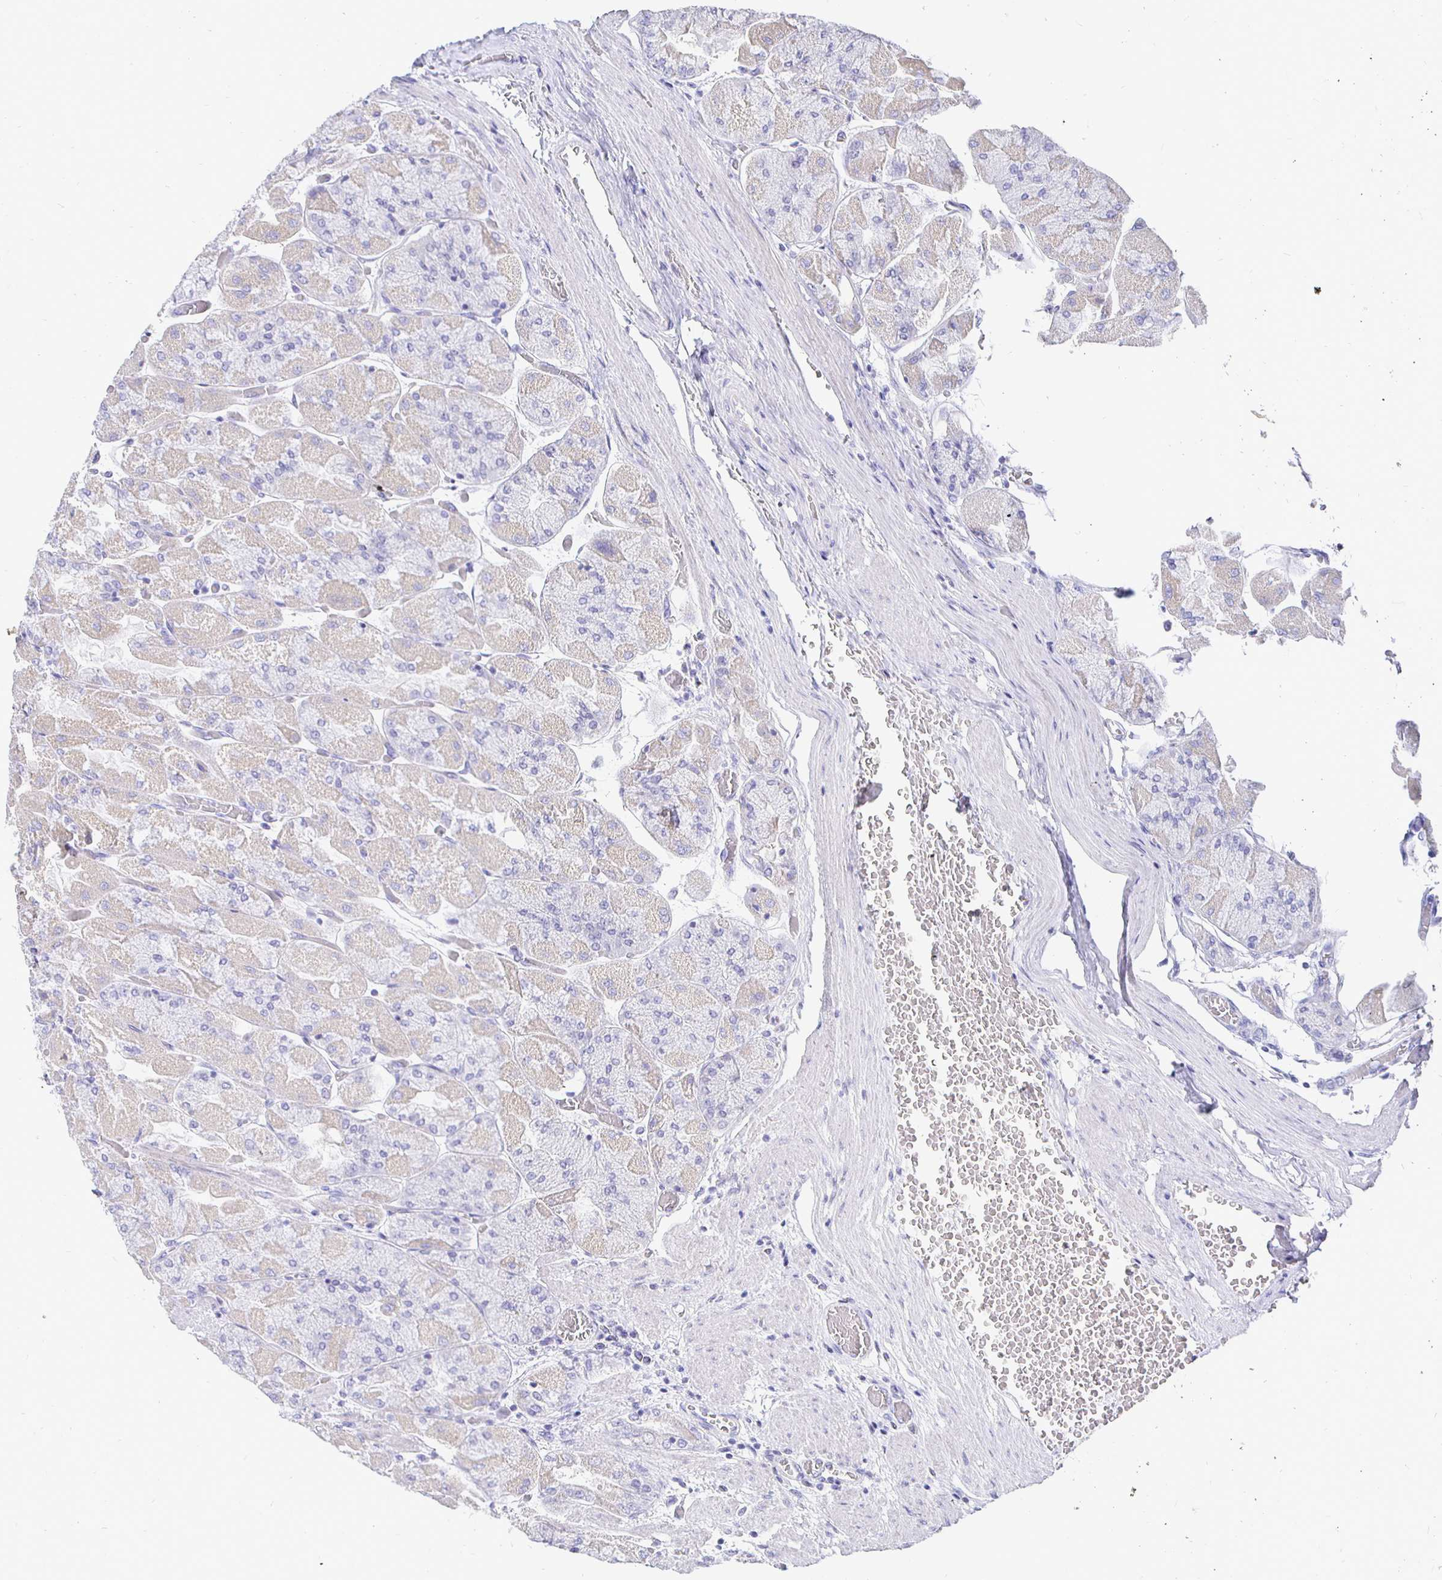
{"staining": {"intensity": "weak", "quantity": "<25%", "location": "cytoplasmic/membranous"}, "tissue": "stomach", "cell_type": "Glandular cells", "image_type": "normal", "snomed": [{"axis": "morphology", "description": "Normal tissue, NOS"}, {"axis": "topography", "description": "Stomach"}], "caption": "A high-resolution image shows immunohistochemistry staining of unremarkable stomach, which reveals no significant expression in glandular cells. (IHC, brightfield microscopy, high magnification).", "gene": "CR2", "patient": {"sex": "female", "age": 61}}